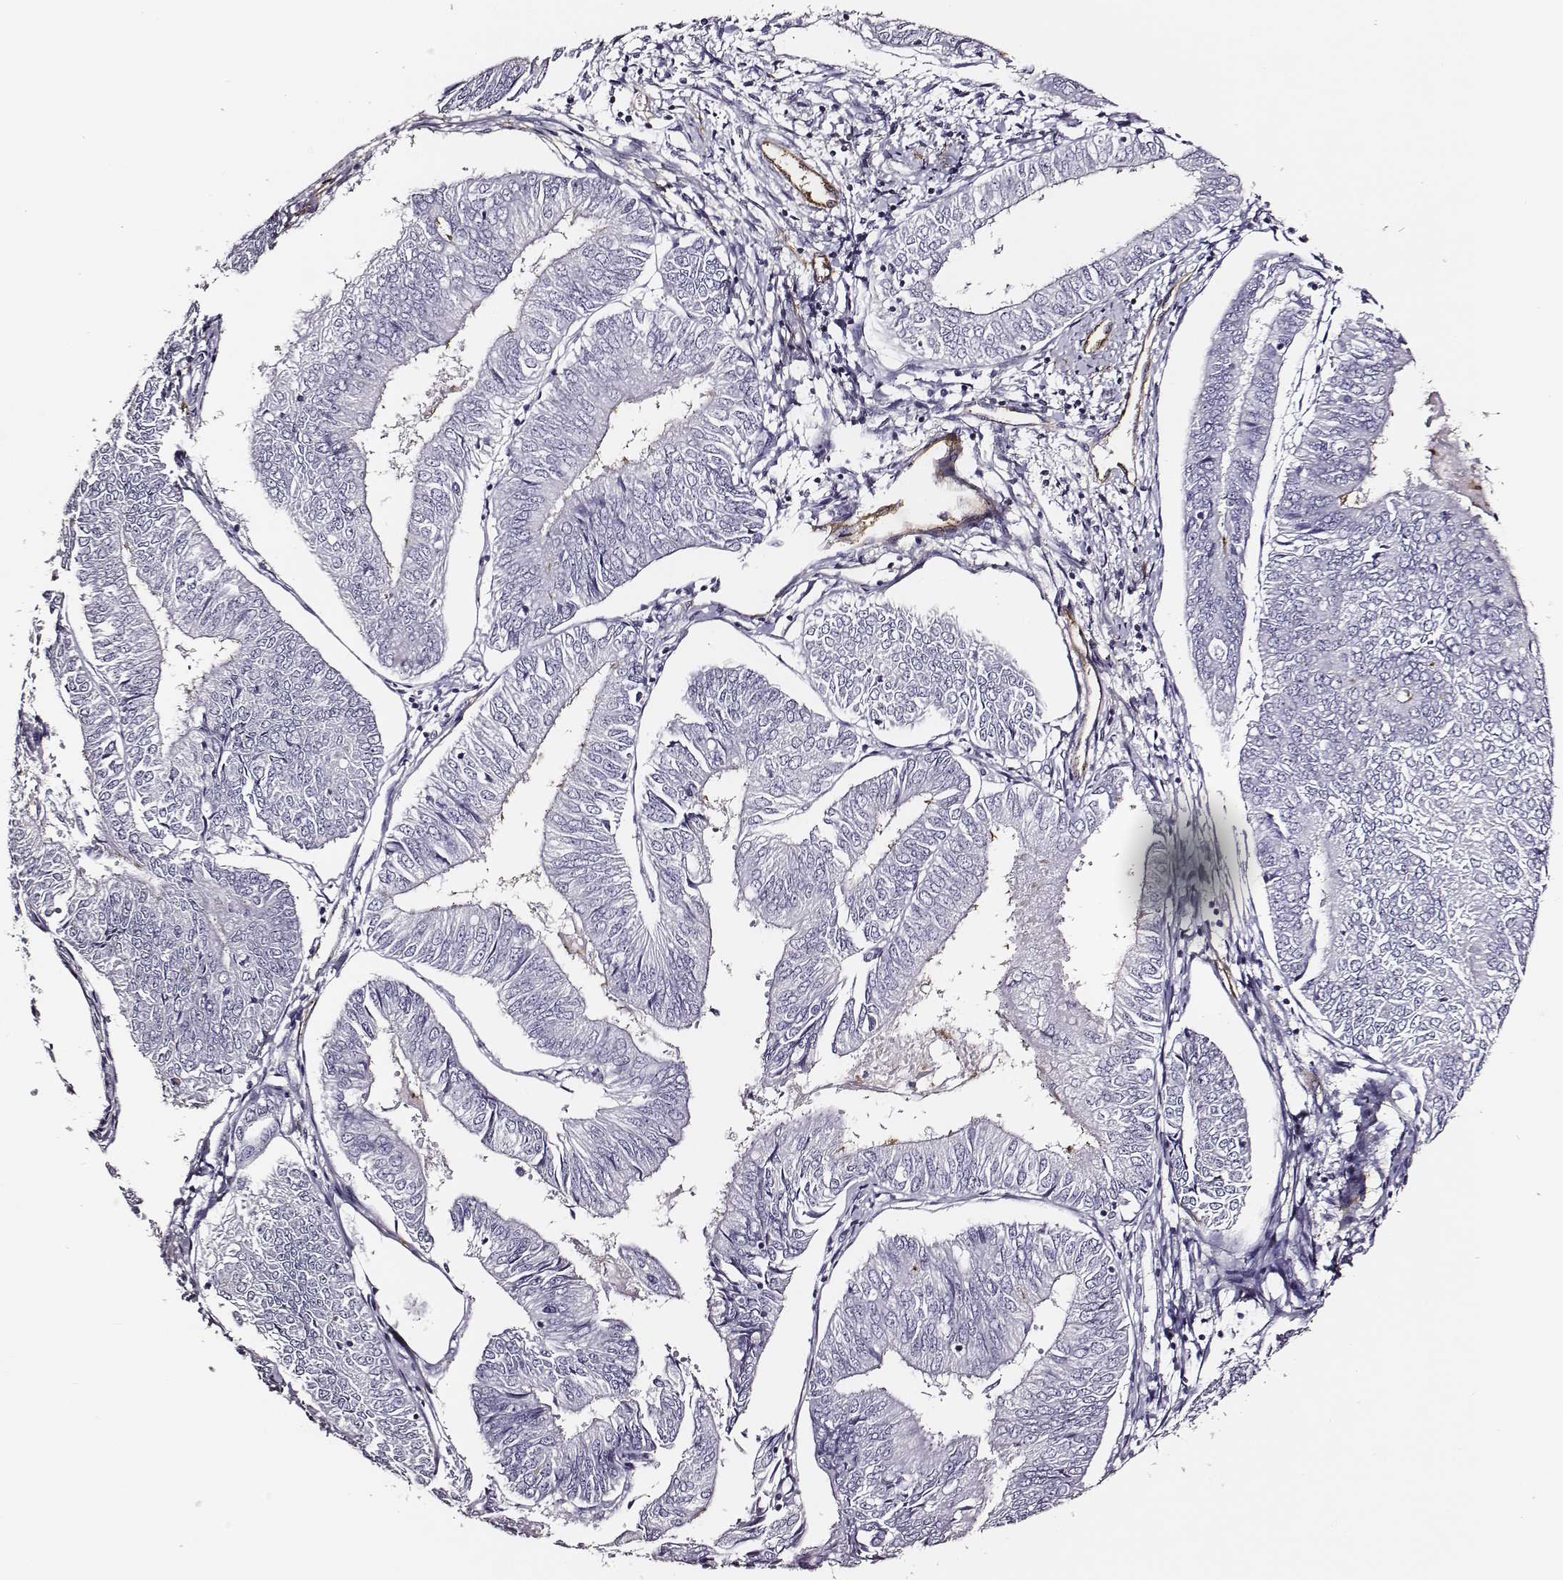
{"staining": {"intensity": "negative", "quantity": "none", "location": "none"}, "tissue": "endometrial cancer", "cell_type": "Tumor cells", "image_type": "cancer", "snomed": [{"axis": "morphology", "description": "Adenocarcinoma, NOS"}, {"axis": "topography", "description": "Endometrium"}], "caption": "IHC of endometrial cancer (adenocarcinoma) exhibits no positivity in tumor cells. (Brightfield microscopy of DAB (3,3'-diaminobenzidine) IHC at high magnification).", "gene": "DPEP1", "patient": {"sex": "female", "age": 58}}